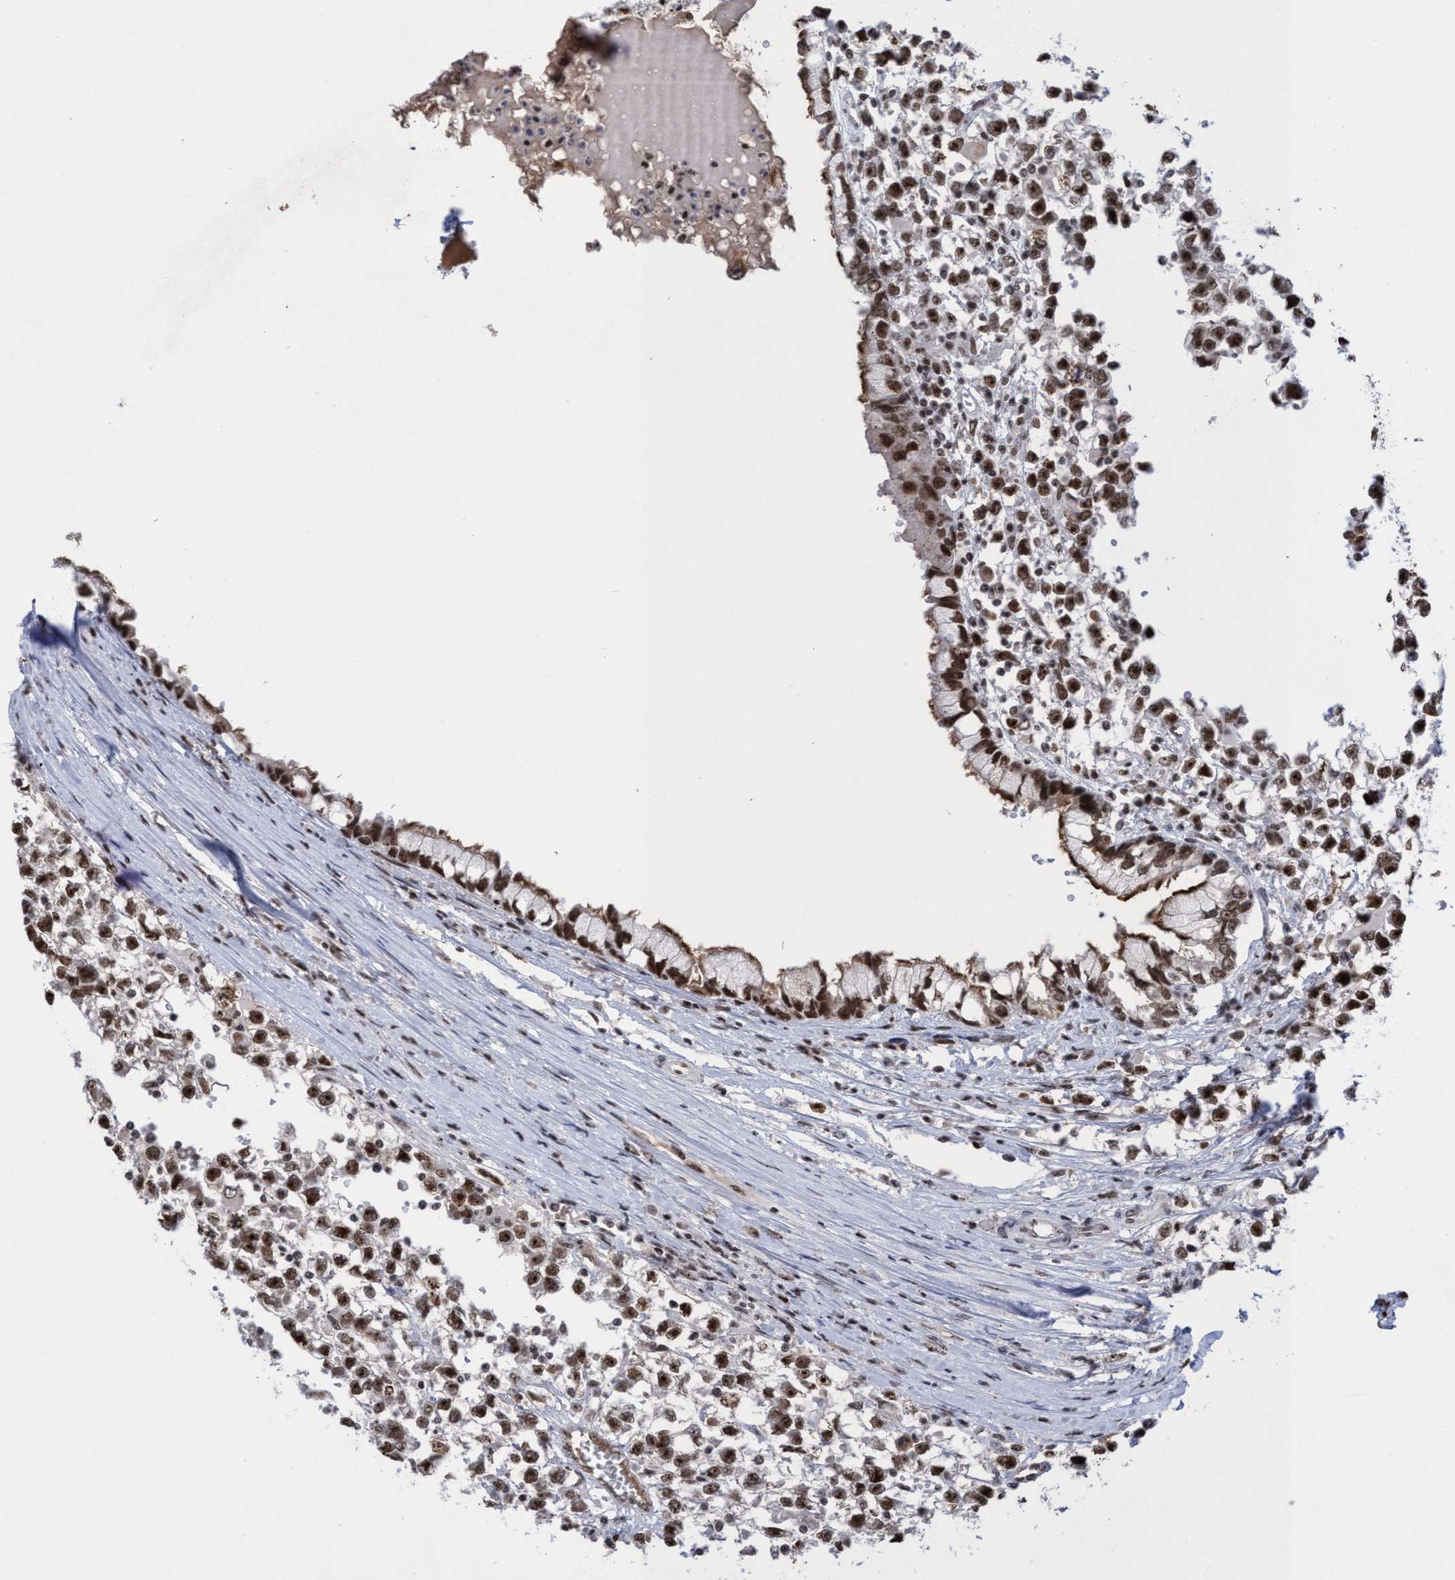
{"staining": {"intensity": "moderate", "quantity": ">75%", "location": "nuclear"}, "tissue": "testis cancer", "cell_type": "Tumor cells", "image_type": "cancer", "snomed": [{"axis": "morphology", "description": "Seminoma, NOS"}, {"axis": "morphology", "description": "Carcinoma, Embryonal, NOS"}, {"axis": "topography", "description": "Testis"}], "caption": "Tumor cells exhibit medium levels of moderate nuclear positivity in approximately >75% of cells in testis cancer (embryonal carcinoma).", "gene": "EFCAB10", "patient": {"sex": "male", "age": 51}}